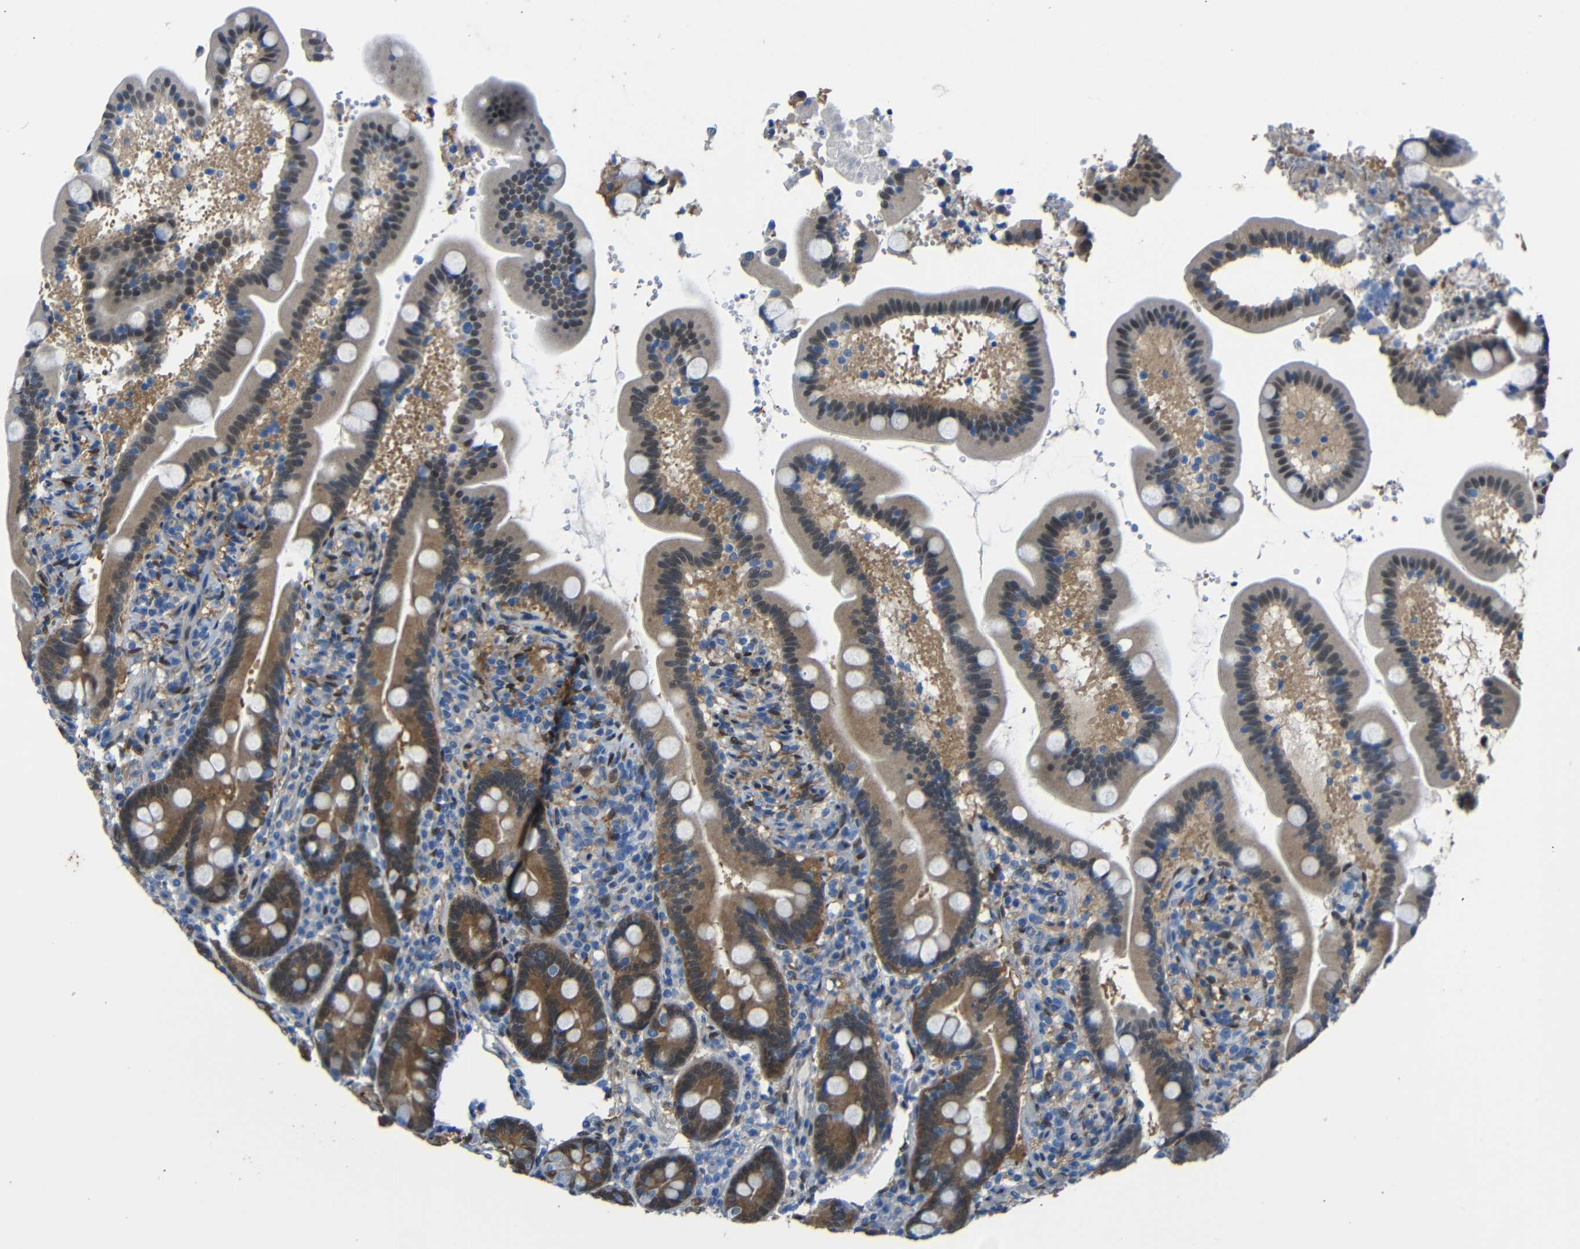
{"staining": {"intensity": "moderate", "quantity": ">75%", "location": "cytoplasmic/membranous,nuclear"}, "tissue": "duodenum", "cell_type": "Glandular cells", "image_type": "normal", "snomed": [{"axis": "morphology", "description": "Normal tissue, NOS"}, {"axis": "topography", "description": "Duodenum"}], "caption": "Benign duodenum reveals moderate cytoplasmic/membranous,nuclear staining in approximately >75% of glandular cells (DAB IHC, brown staining for protein, blue staining for nuclei)..", "gene": "YAP1", "patient": {"sex": "male", "age": 54}}